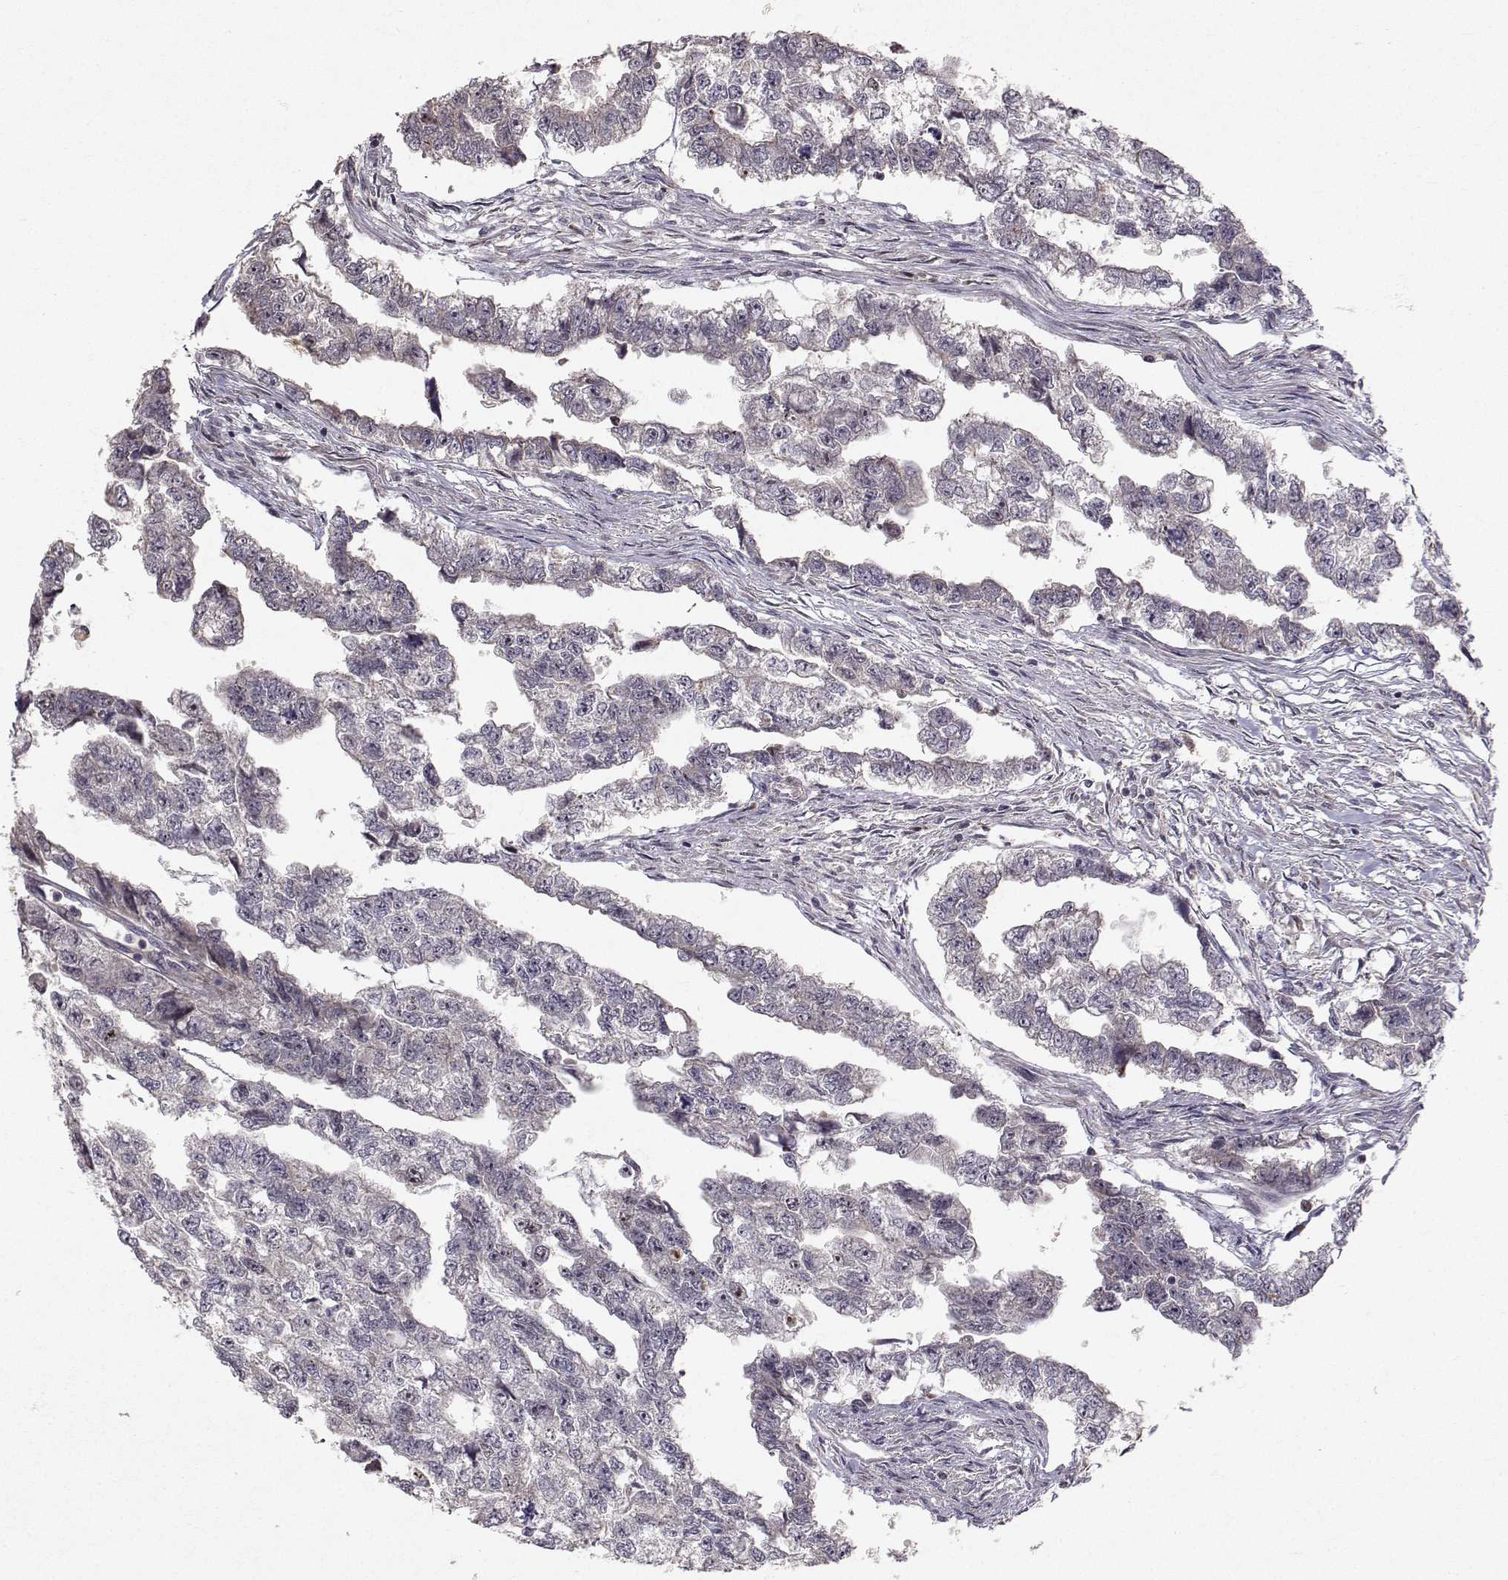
{"staining": {"intensity": "weak", "quantity": "<25%", "location": "cytoplasmic/membranous"}, "tissue": "testis cancer", "cell_type": "Tumor cells", "image_type": "cancer", "snomed": [{"axis": "morphology", "description": "Carcinoma, Embryonal, NOS"}, {"axis": "morphology", "description": "Teratoma, malignant, NOS"}, {"axis": "topography", "description": "Testis"}], "caption": "A micrograph of human testis embryonal carcinoma is negative for staining in tumor cells. Brightfield microscopy of IHC stained with DAB (brown) and hematoxylin (blue), captured at high magnification.", "gene": "APC", "patient": {"sex": "male", "age": 44}}